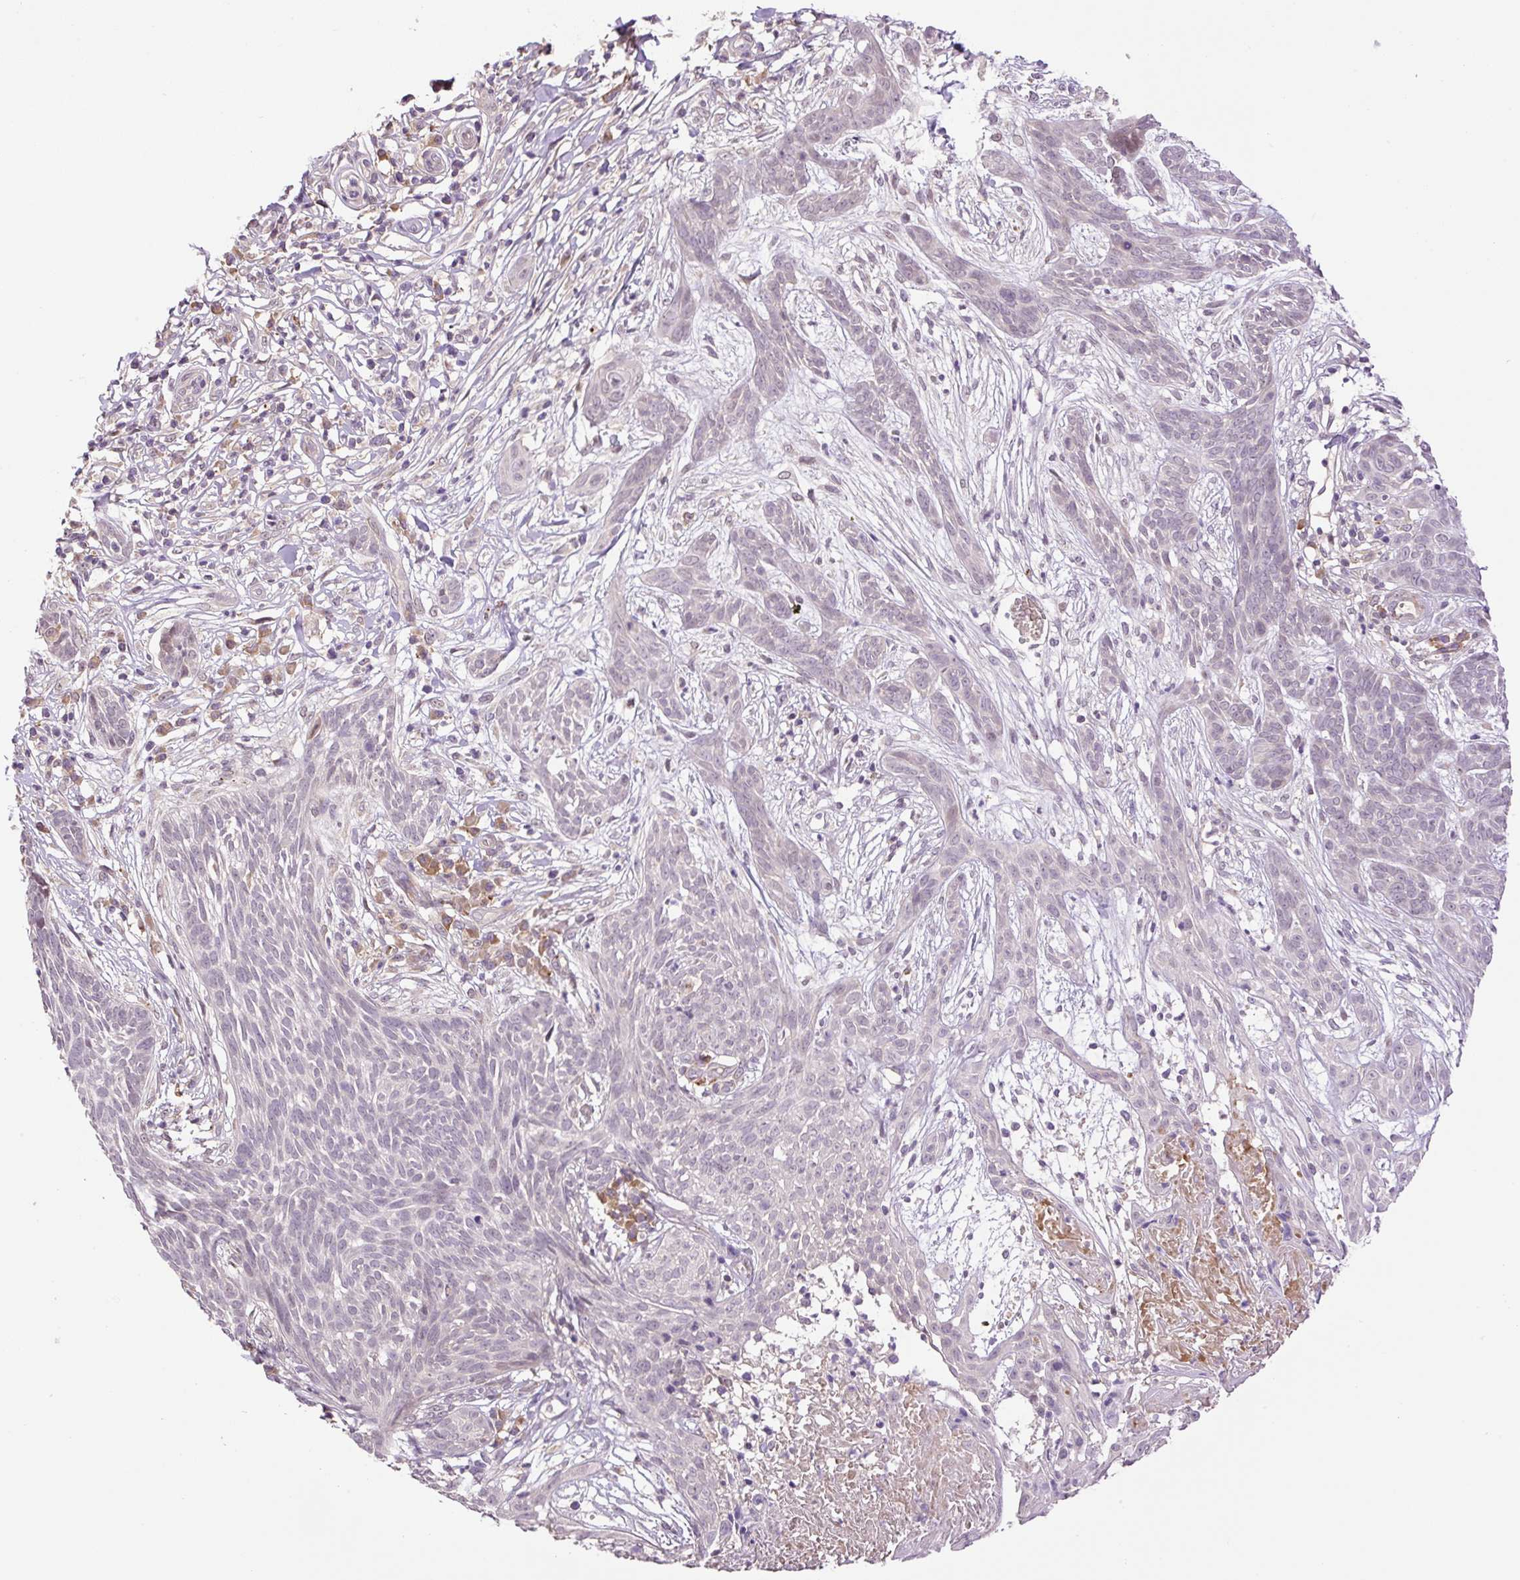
{"staining": {"intensity": "negative", "quantity": "none", "location": "none"}, "tissue": "skin cancer", "cell_type": "Tumor cells", "image_type": "cancer", "snomed": [{"axis": "morphology", "description": "Basal cell carcinoma"}, {"axis": "topography", "description": "Skin"}, {"axis": "topography", "description": "Skin, foot"}], "caption": "Tumor cells show no significant staining in skin cancer (basal cell carcinoma).", "gene": "HABP4", "patient": {"sex": "female", "age": 86}}